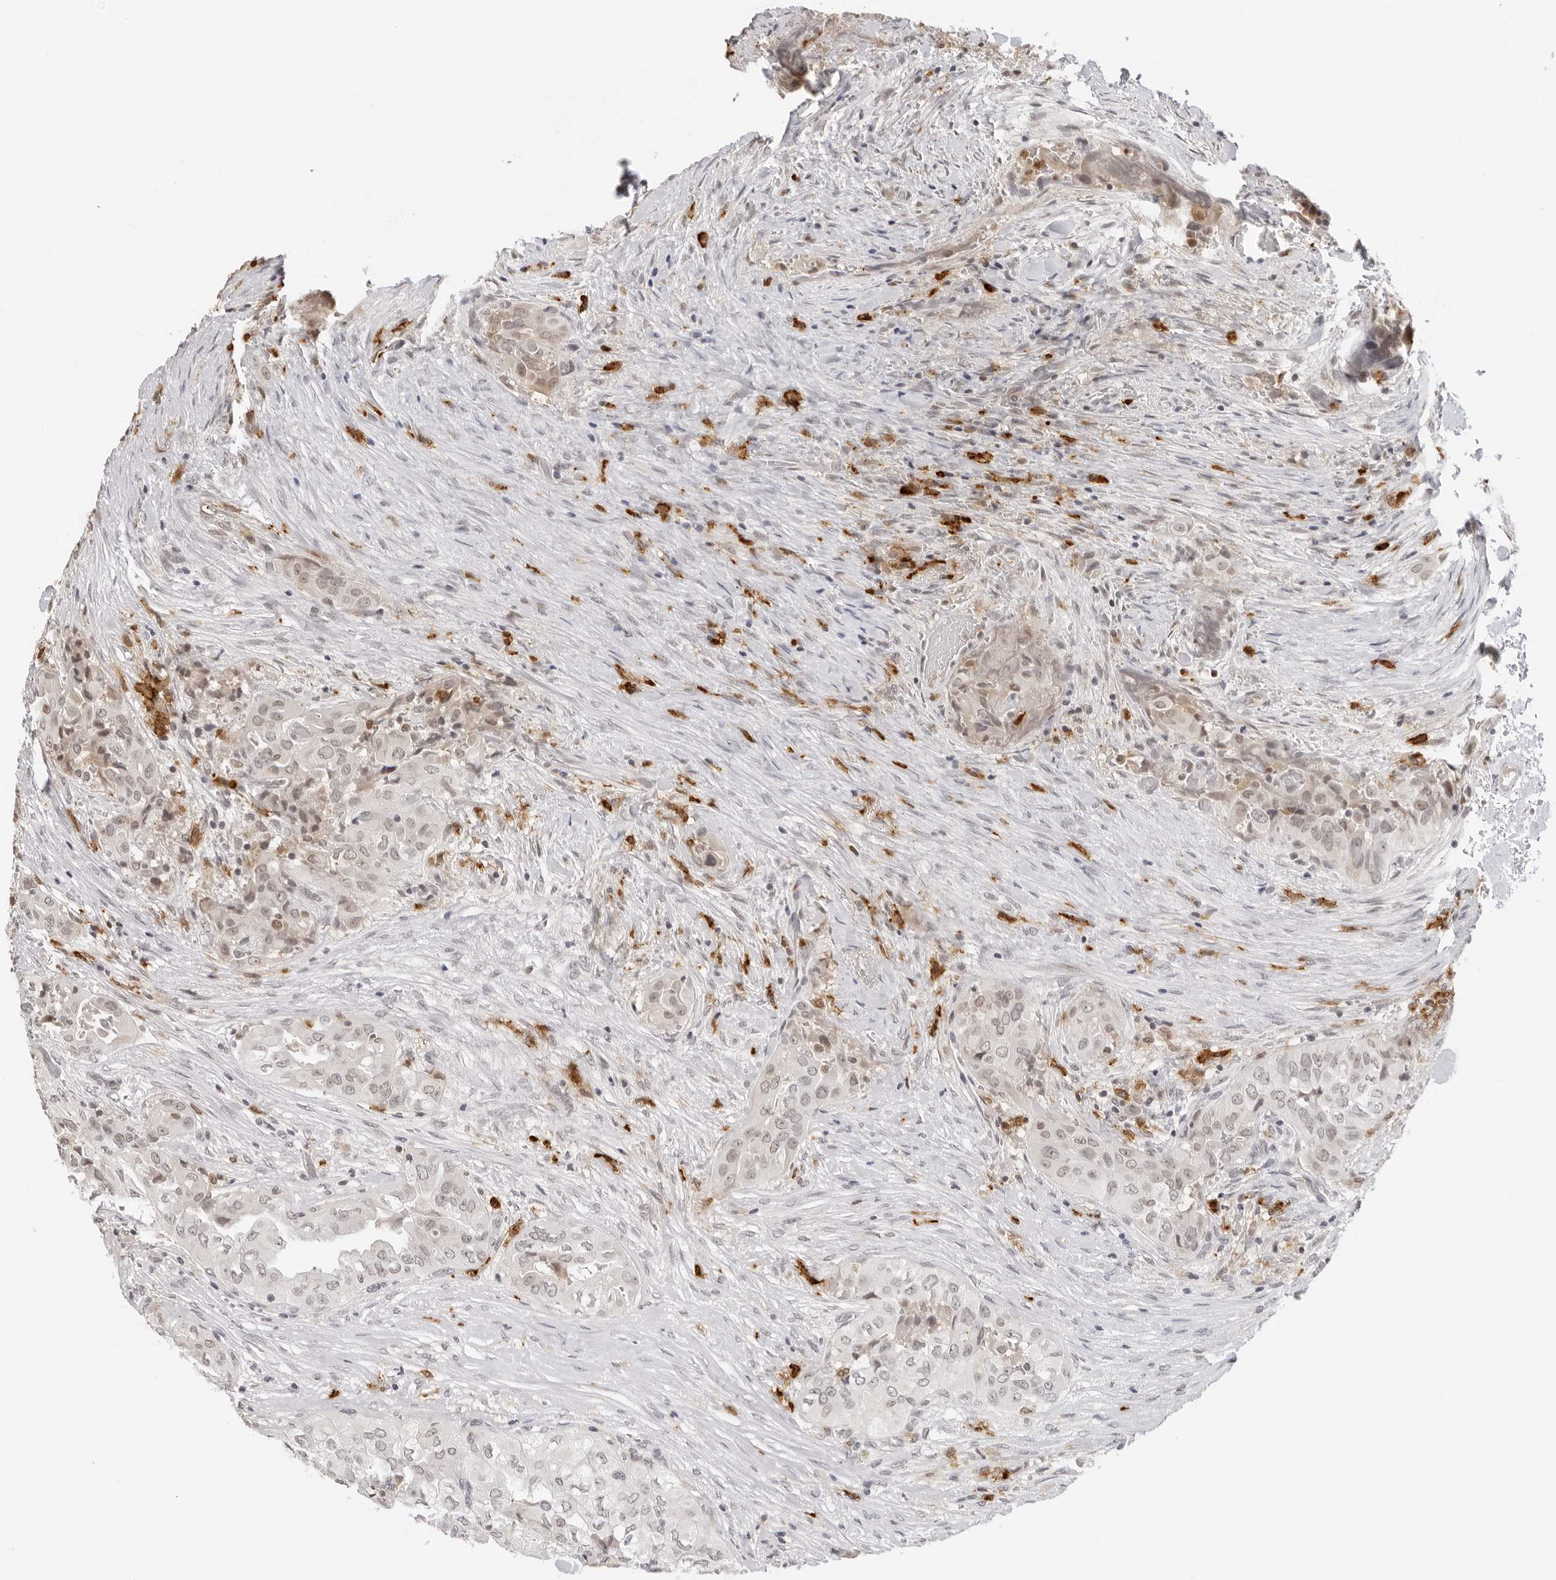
{"staining": {"intensity": "weak", "quantity": "25%-75%", "location": "nuclear"}, "tissue": "thyroid cancer", "cell_type": "Tumor cells", "image_type": "cancer", "snomed": [{"axis": "morphology", "description": "Papillary adenocarcinoma, NOS"}, {"axis": "topography", "description": "Thyroid gland"}], "caption": "Approximately 25%-75% of tumor cells in thyroid cancer (papillary adenocarcinoma) reveal weak nuclear protein staining as visualized by brown immunohistochemical staining.", "gene": "MSH6", "patient": {"sex": "female", "age": 59}}